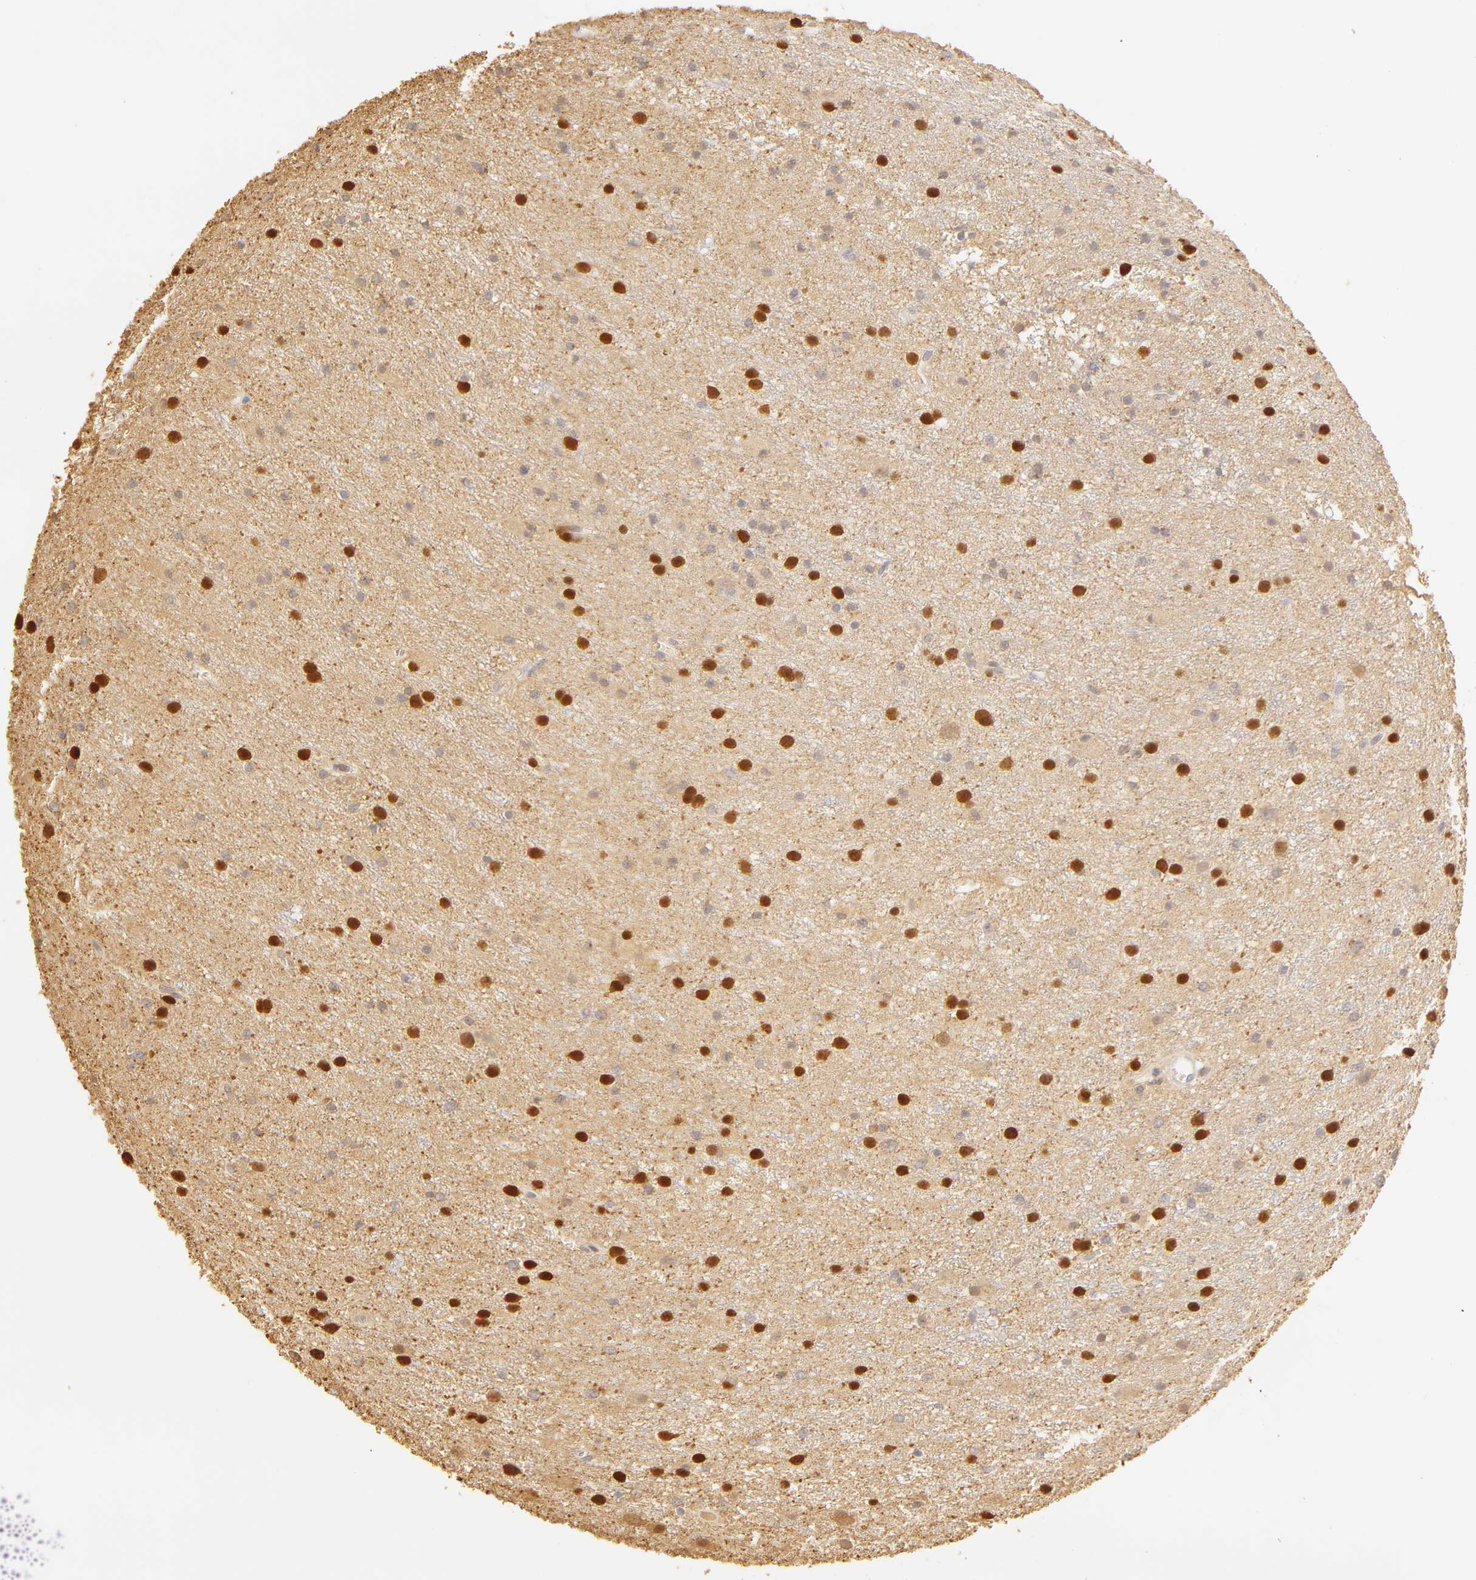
{"staining": {"intensity": "moderate", "quantity": "25%-75%", "location": "nuclear"}, "tissue": "glioma", "cell_type": "Tumor cells", "image_type": "cancer", "snomed": [{"axis": "morphology", "description": "Glioma, malignant, Low grade"}, {"axis": "topography", "description": "Brain"}], "caption": "A brown stain shows moderate nuclear positivity of a protein in human malignant glioma (low-grade) tumor cells.", "gene": "CA2", "patient": {"sex": "female", "age": 15}}